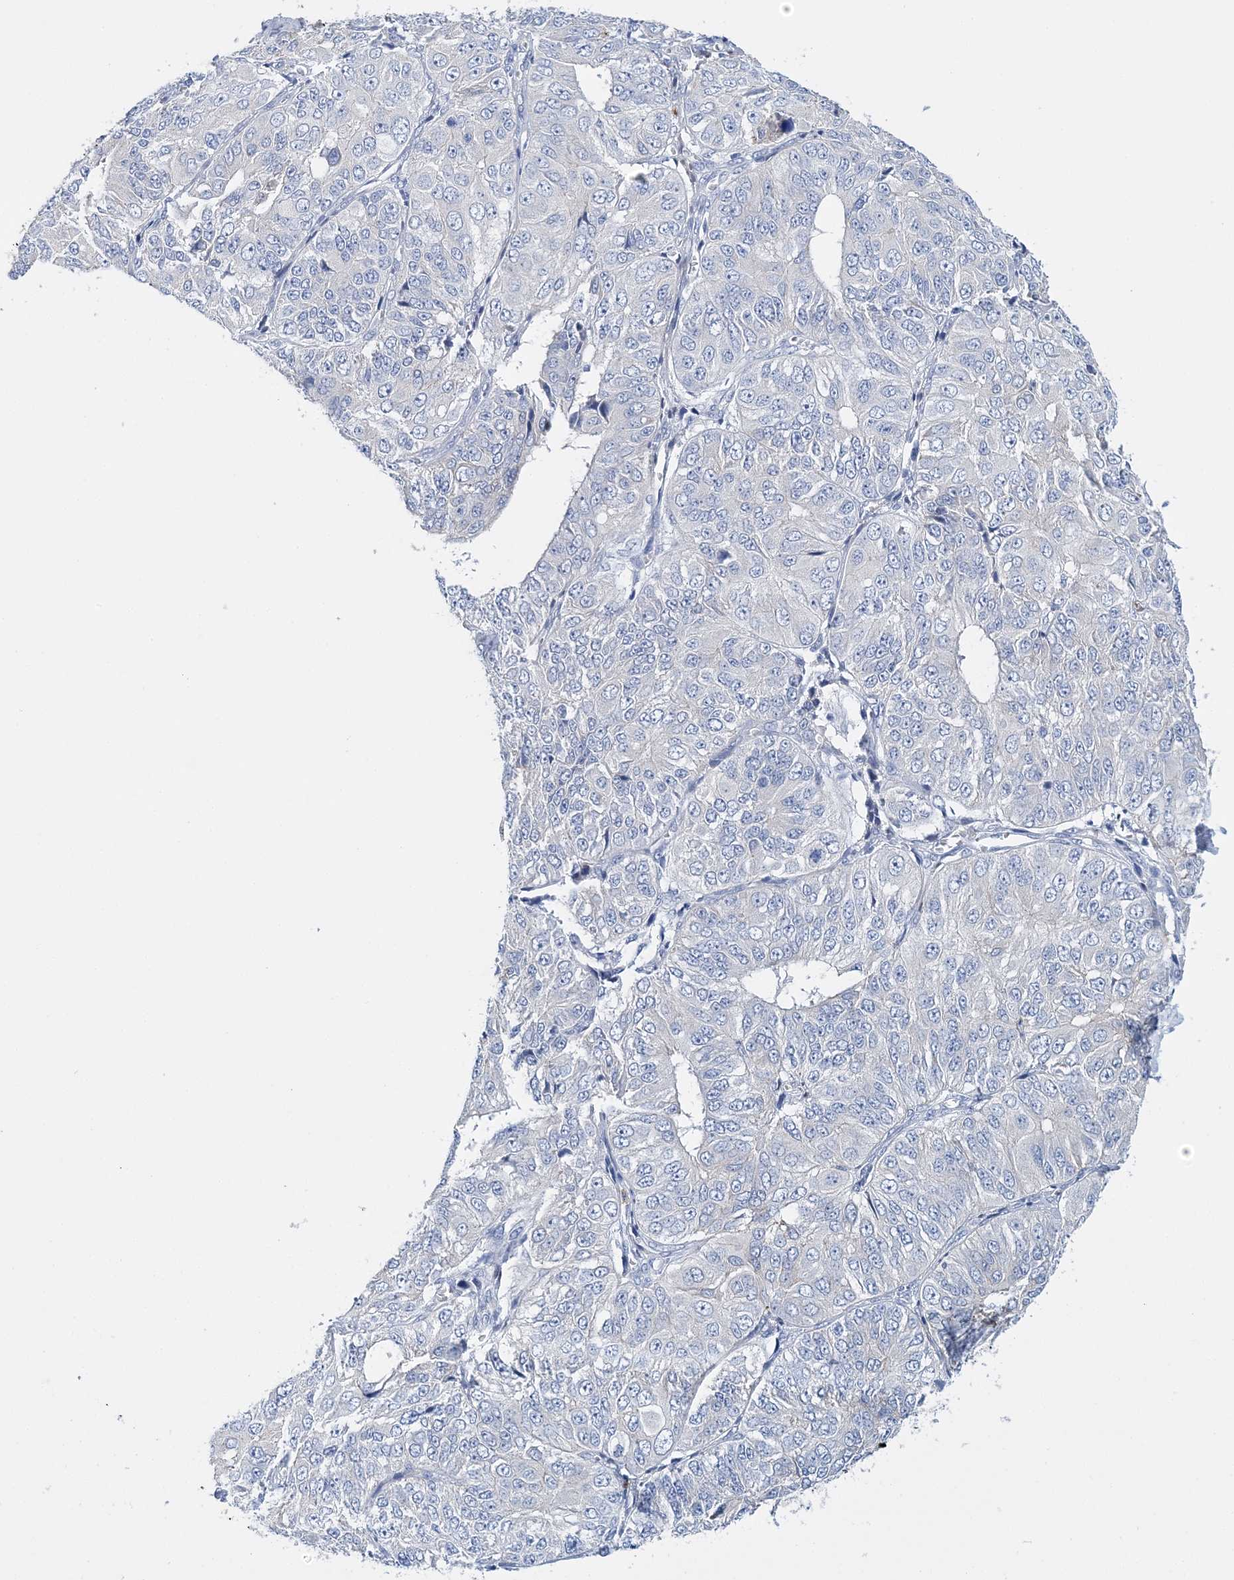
{"staining": {"intensity": "negative", "quantity": "none", "location": "none"}, "tissue": "ovarian cancer", "cell_type": "Tumor cells", "image_type": "cancer", "snomed": [{"axis": "morphology", "description": "Carcinoma, endometroid"}, {"axis": "topography", "description": "Ovary"}], "caption": "Immunohistochemical staining of human endometroid carcinoma (ovarian) shows no significant expression in tumor cells.", "gene": "PRMT9", "patient": {"sex": "female", "age": 51}}